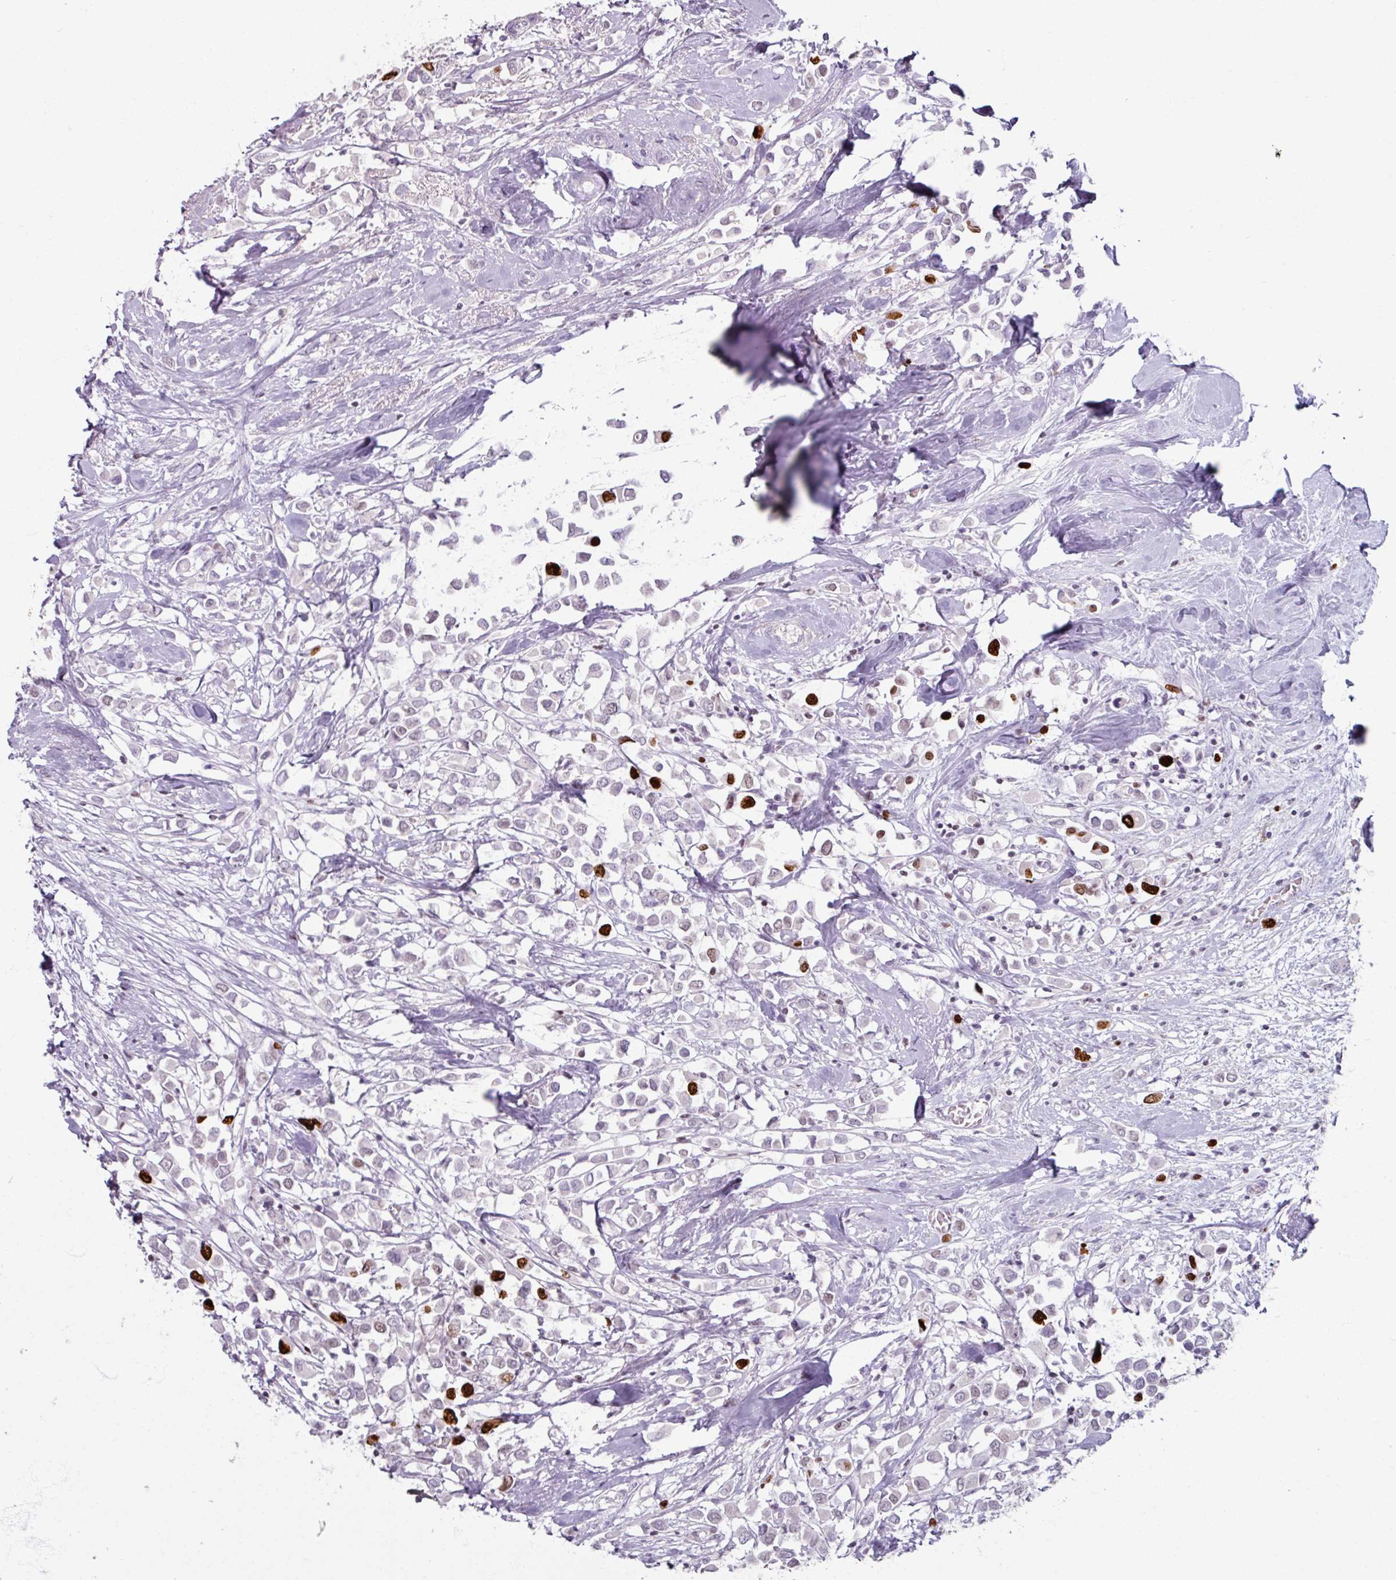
{"staining": {"intensity": "strong", "quantity": "<25%", "location": "nuclear"}, "tissue": "breast cancer", "cell_type": "Tumor cells", "image_type": "cancer", "snomed": [{"axis": "morphology", "description": "Duct carcinoma"}, {"axis": "topography", "description": "Breast"}], "caption": "Intraductal carcinoma (breast) stained with a protein marker demonstrates strong staining in tumor cells.", "gene": "ATAD2", "patient": {"sex": "female", "age": 61}}